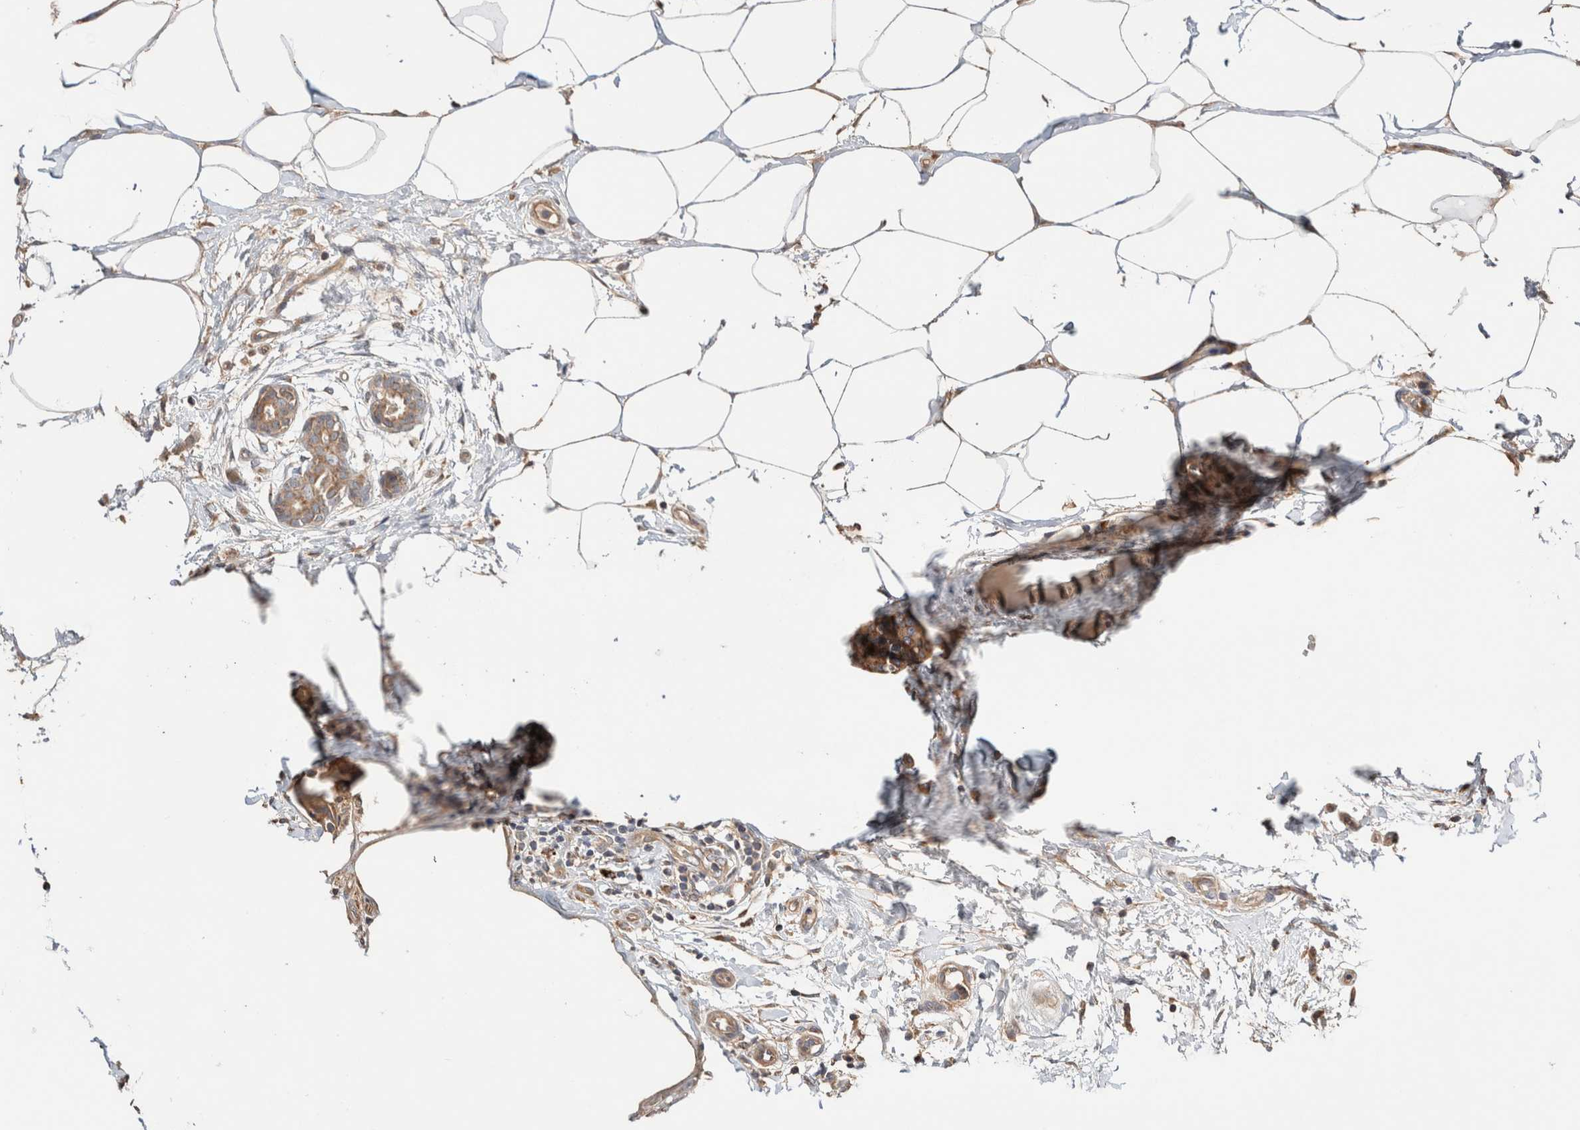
{"staining": {"intensity": "moderate", "quantity": ">75%", "location": "cytoplasmic/membranous"}, "tissue": "breast cancer", "cell_type": "Tumor cells", "image_type": "cancer", "snomed": [{"axis": "morphology", "description": "Normal tissue, NOS"}, {"axis": "morphology", "description": "Duct carcinoma"}, {"axis": "topography", "description": "Breast"}], "caption": "A brown stain highlights moderate cytoplasmic/membranous positivity of a protein in breast invasive ductal carcinoma tumor cells. The staining was performed using DAB (3,3'-diaminobenzidine), with brown indicating positive protein expression. Nuclei are stained blue with hematoxylin.", "gene": "B3GNTL1", "patient": {"sex": "female", "age": 37}}